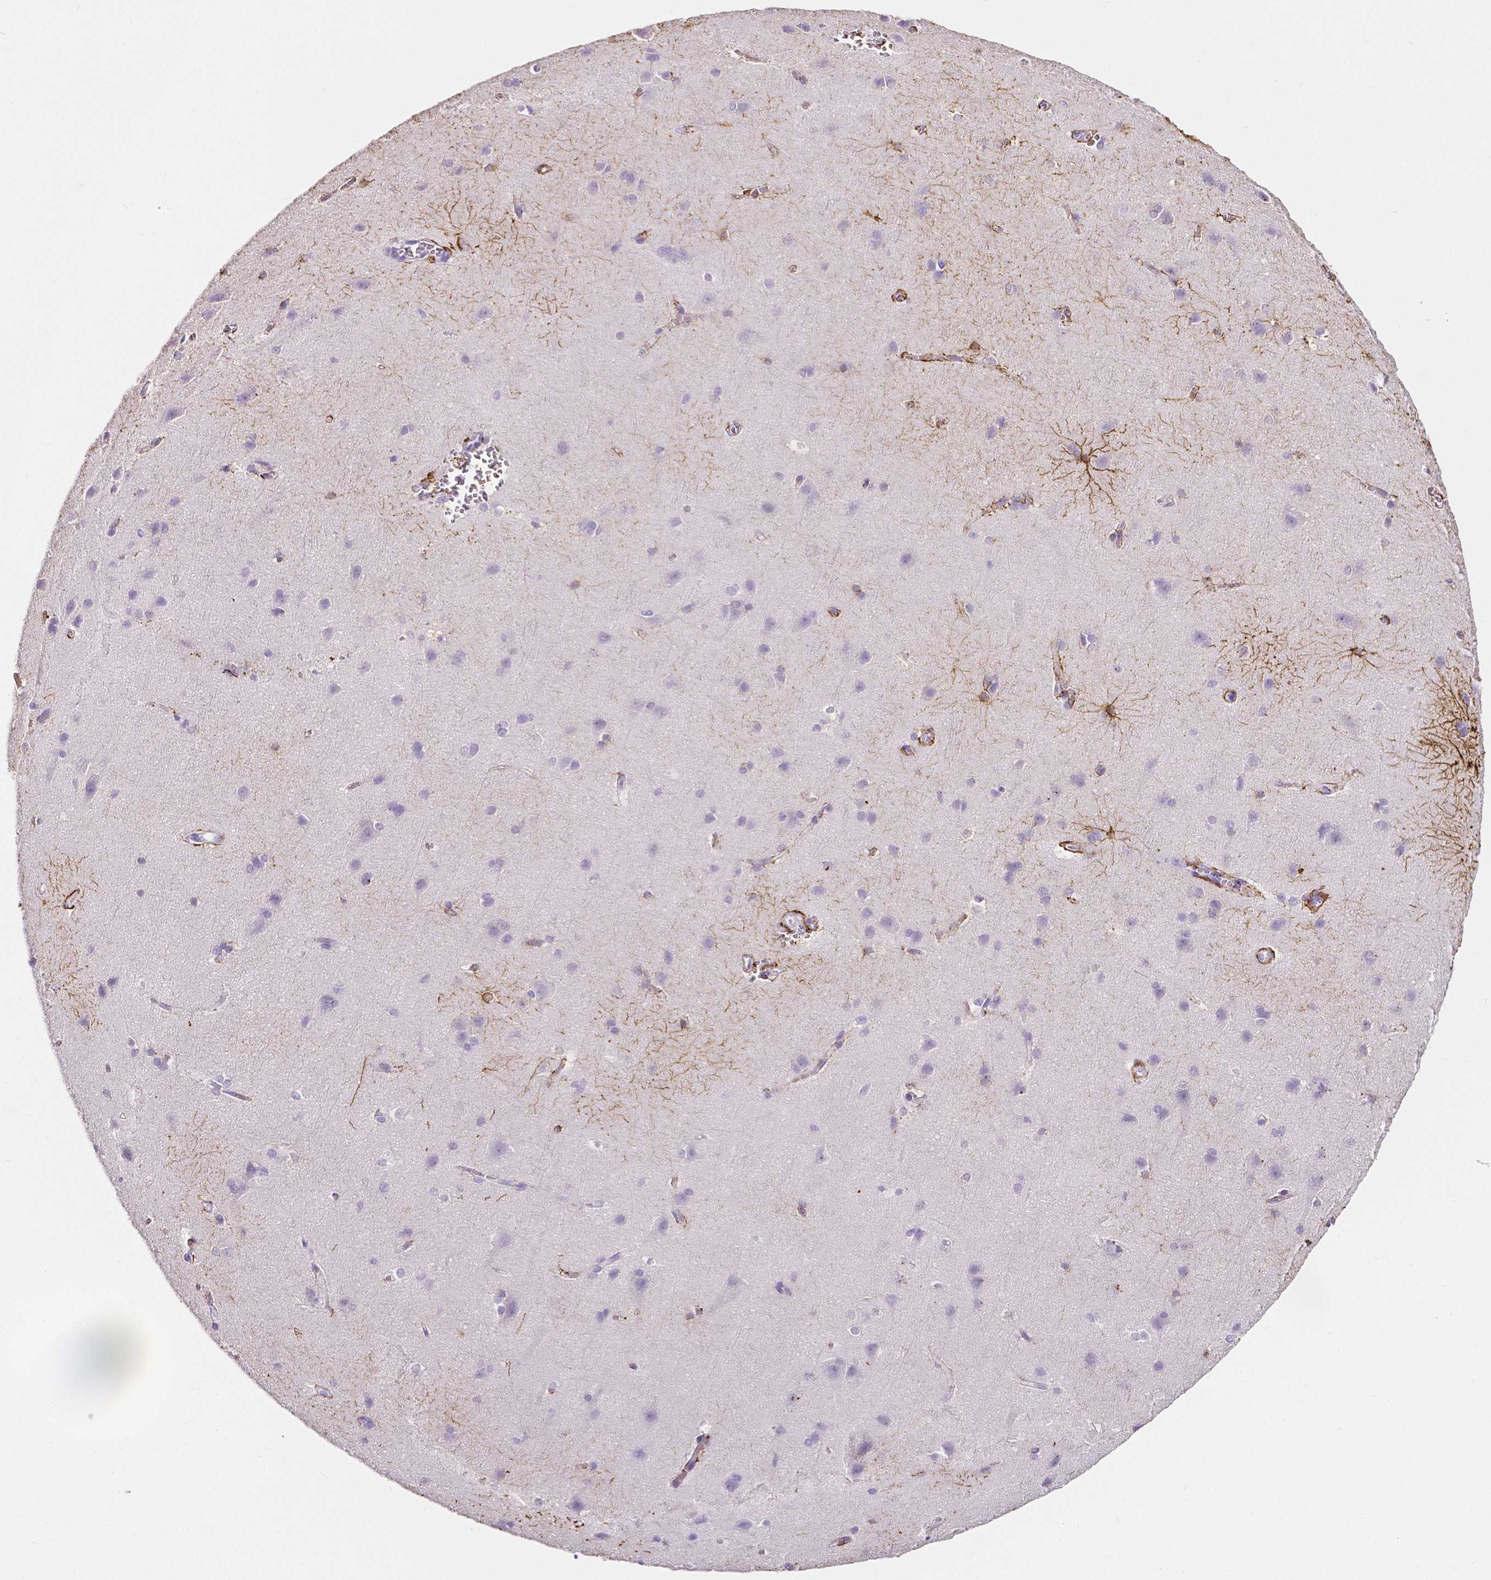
{"staining": {"intensity": "negative", "quantity": "none", "location": "none"}, "tissue": "cerebral cortex", "cell_type": "Endothelial cells", "image_type": "normal", "snomed": [{"axis": "morphology", "description": "Normal tissue, NOS"}, {"axis": "topography", "description": "Cerebral cortex"}], "caption": "A photomicrograph of cerebral cortex stained for a protein reveals no brown staining in endothelial cells. (DAB (3,3'-diaminobenzidine) immunohistochemistry, high magnification).", "gene": "SLC22A2", "patient": {"sex": "male", "age": 37}}